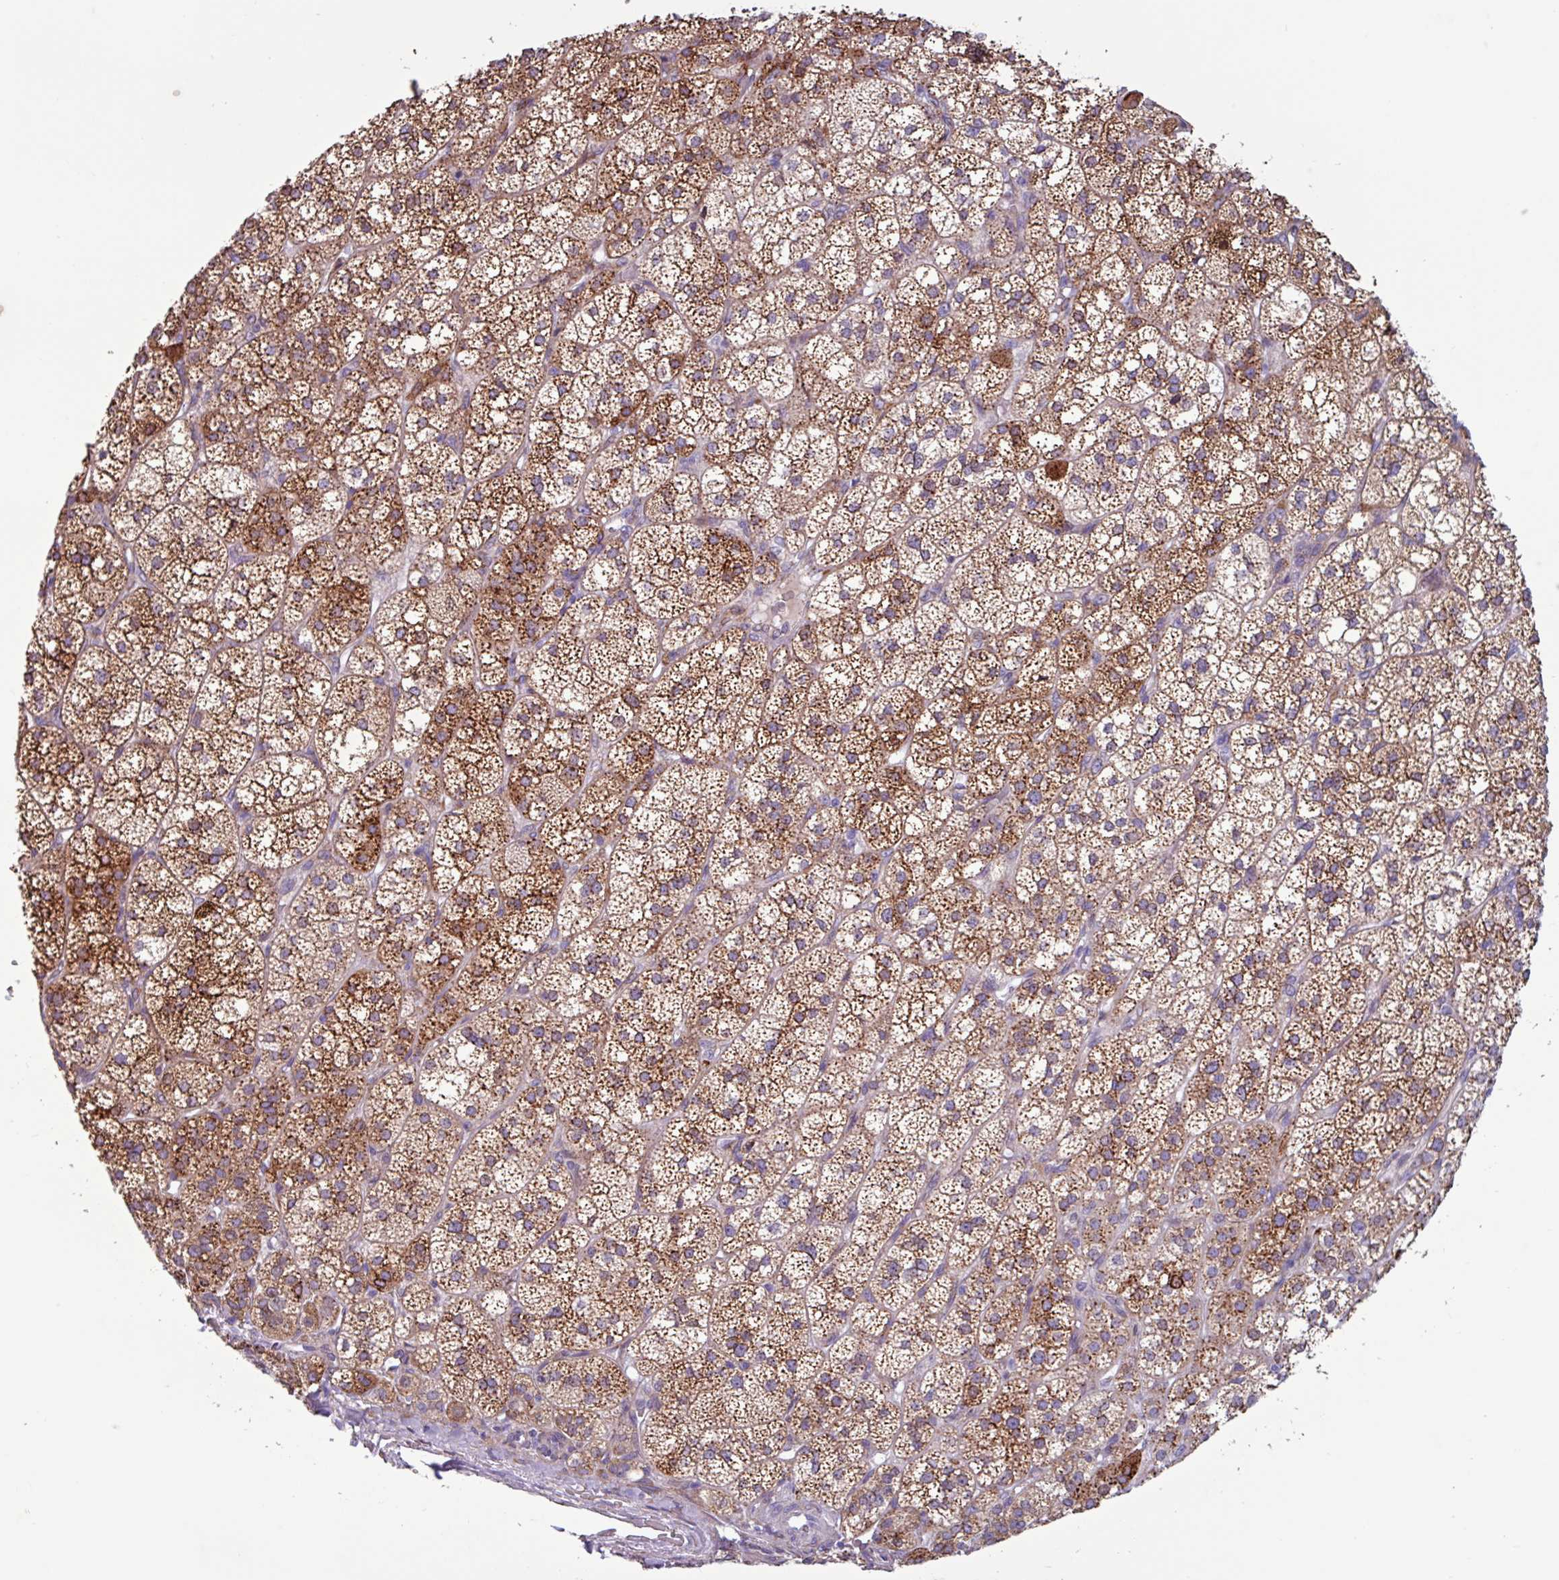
{"staining": {"intensity": "strong", "quantity": ">75%", "location": "cytoplasmic/membranous"}, "tissue": "adrenal gland", "cell_type": "Glandular cells", "image_type": "normal", "snomed": [{"axis": "morphology", "description": "Normal tissue, NOS"}, {"axis": "topography", "description": "Adrenal gland"}], "caption": "DAB (3,3'-diaminobenzidine) immunohistochemical staining of benign human adrenal gland shows strong cytoplasmic/membranous protein expression in approximately >75% of glandular cells. Nuclei are stained in blue.", "gene": "PPP1R35", "patient": {"sex": "female", "age": 60}}